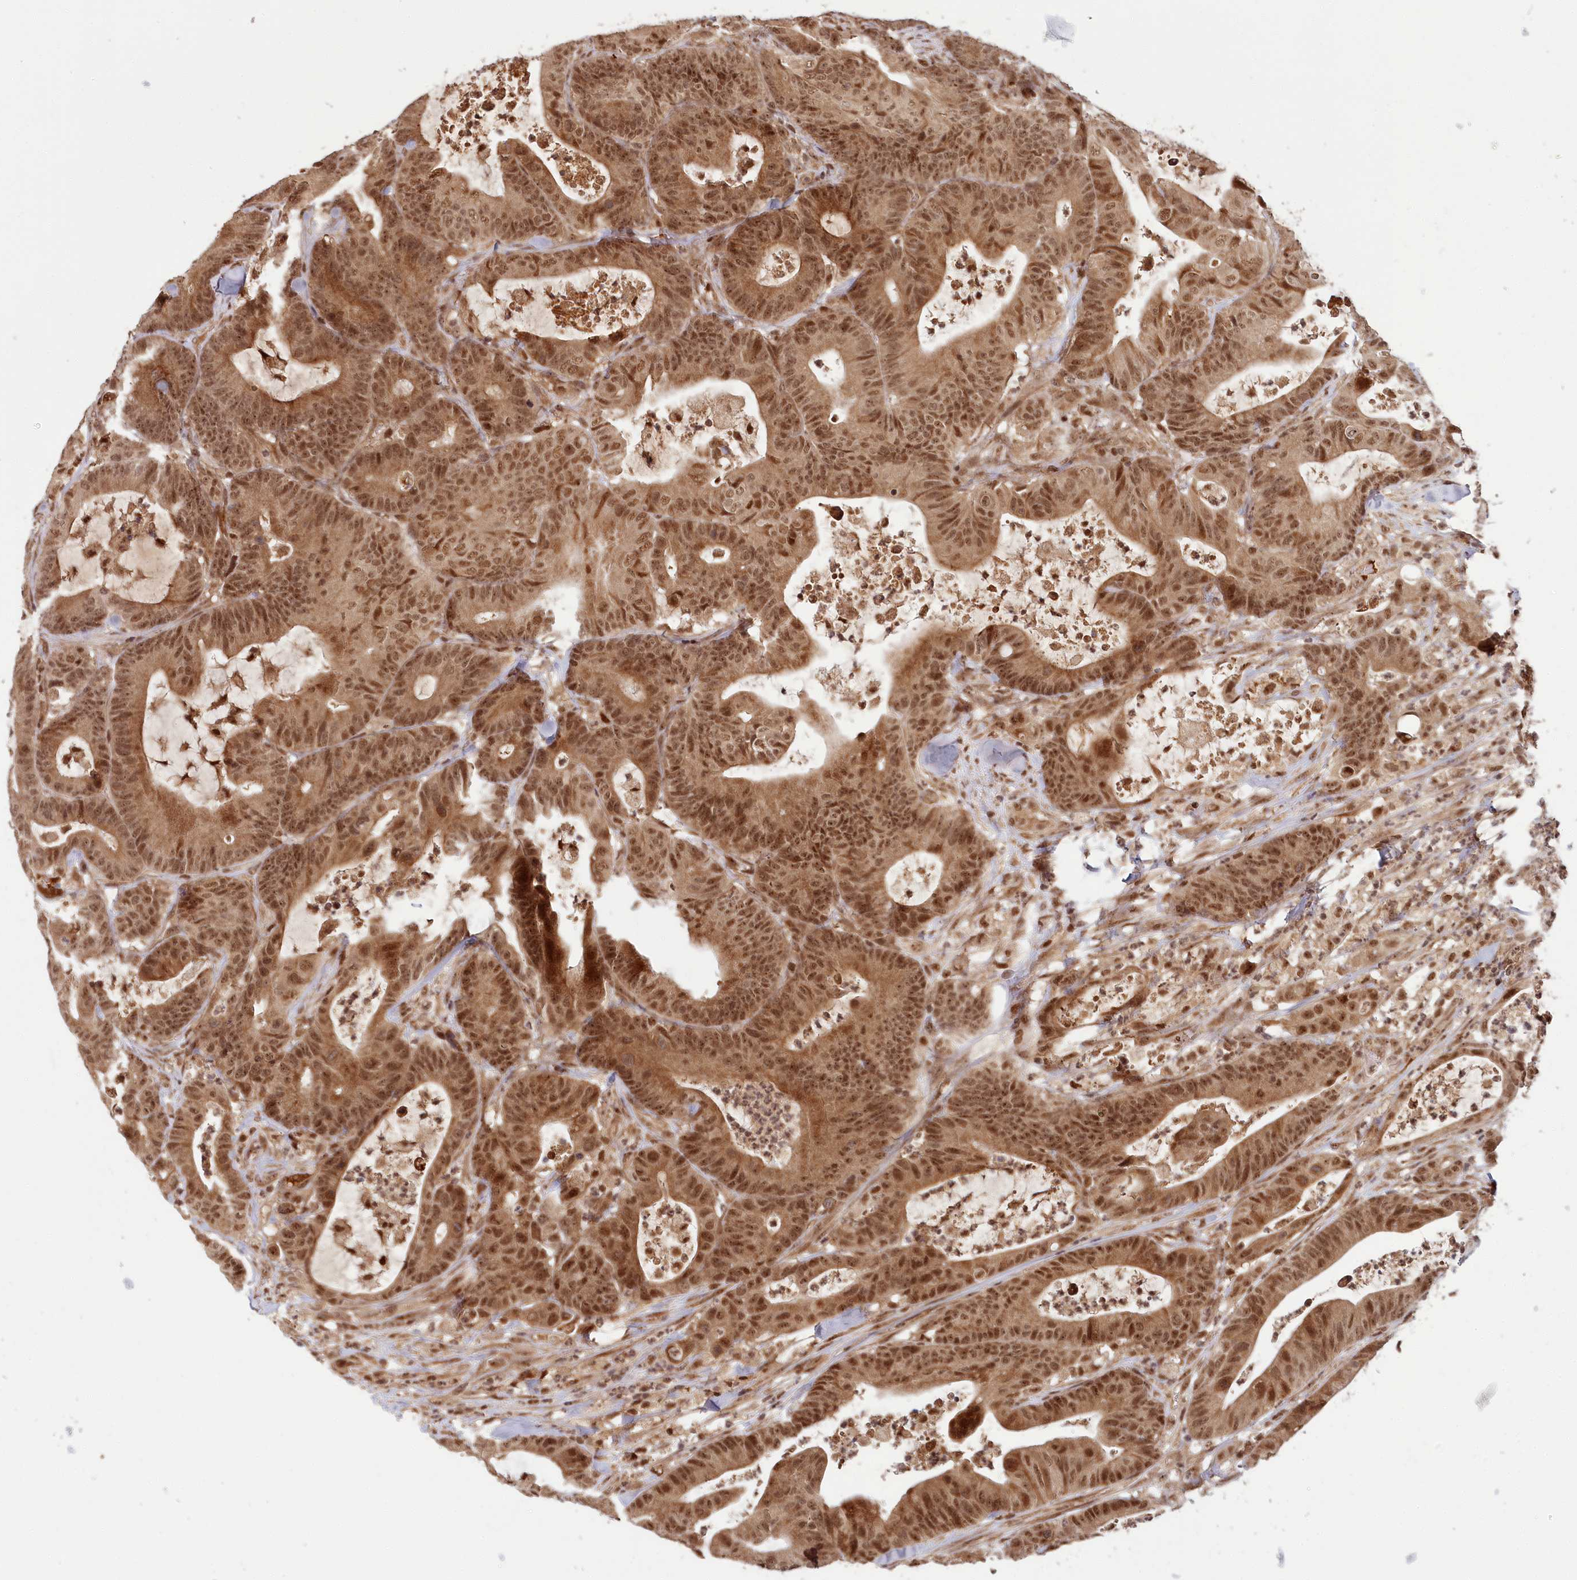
{"staining": {"intensity": "moderate", "quantity": ">75%", "location": "cytoplasmic/membranous,nuclear"}, "tissue": "colorectal cancer", "cell_type": "Tumor cells", "image_type": "cancer", "snomed": [{"axis": "morphology", "description": "Adenocarcinoma, NOS"}, {"axis": "topography", "description": "Colon"}], "caption": "Immunohistochemistry micrograph of neoplastic tissue: human adenocarcinoma (colorectal) stained using immunohistochemistry exhibits medium levels of moderate protein expression localized specifically in the cytoplasmic/membranous and nuclear of tumor cells, appearing as a cytoplasmic/membranous and nuclear brown color.", "gene": "WAPL", "patient": {"sex": "female", "age": 84}}